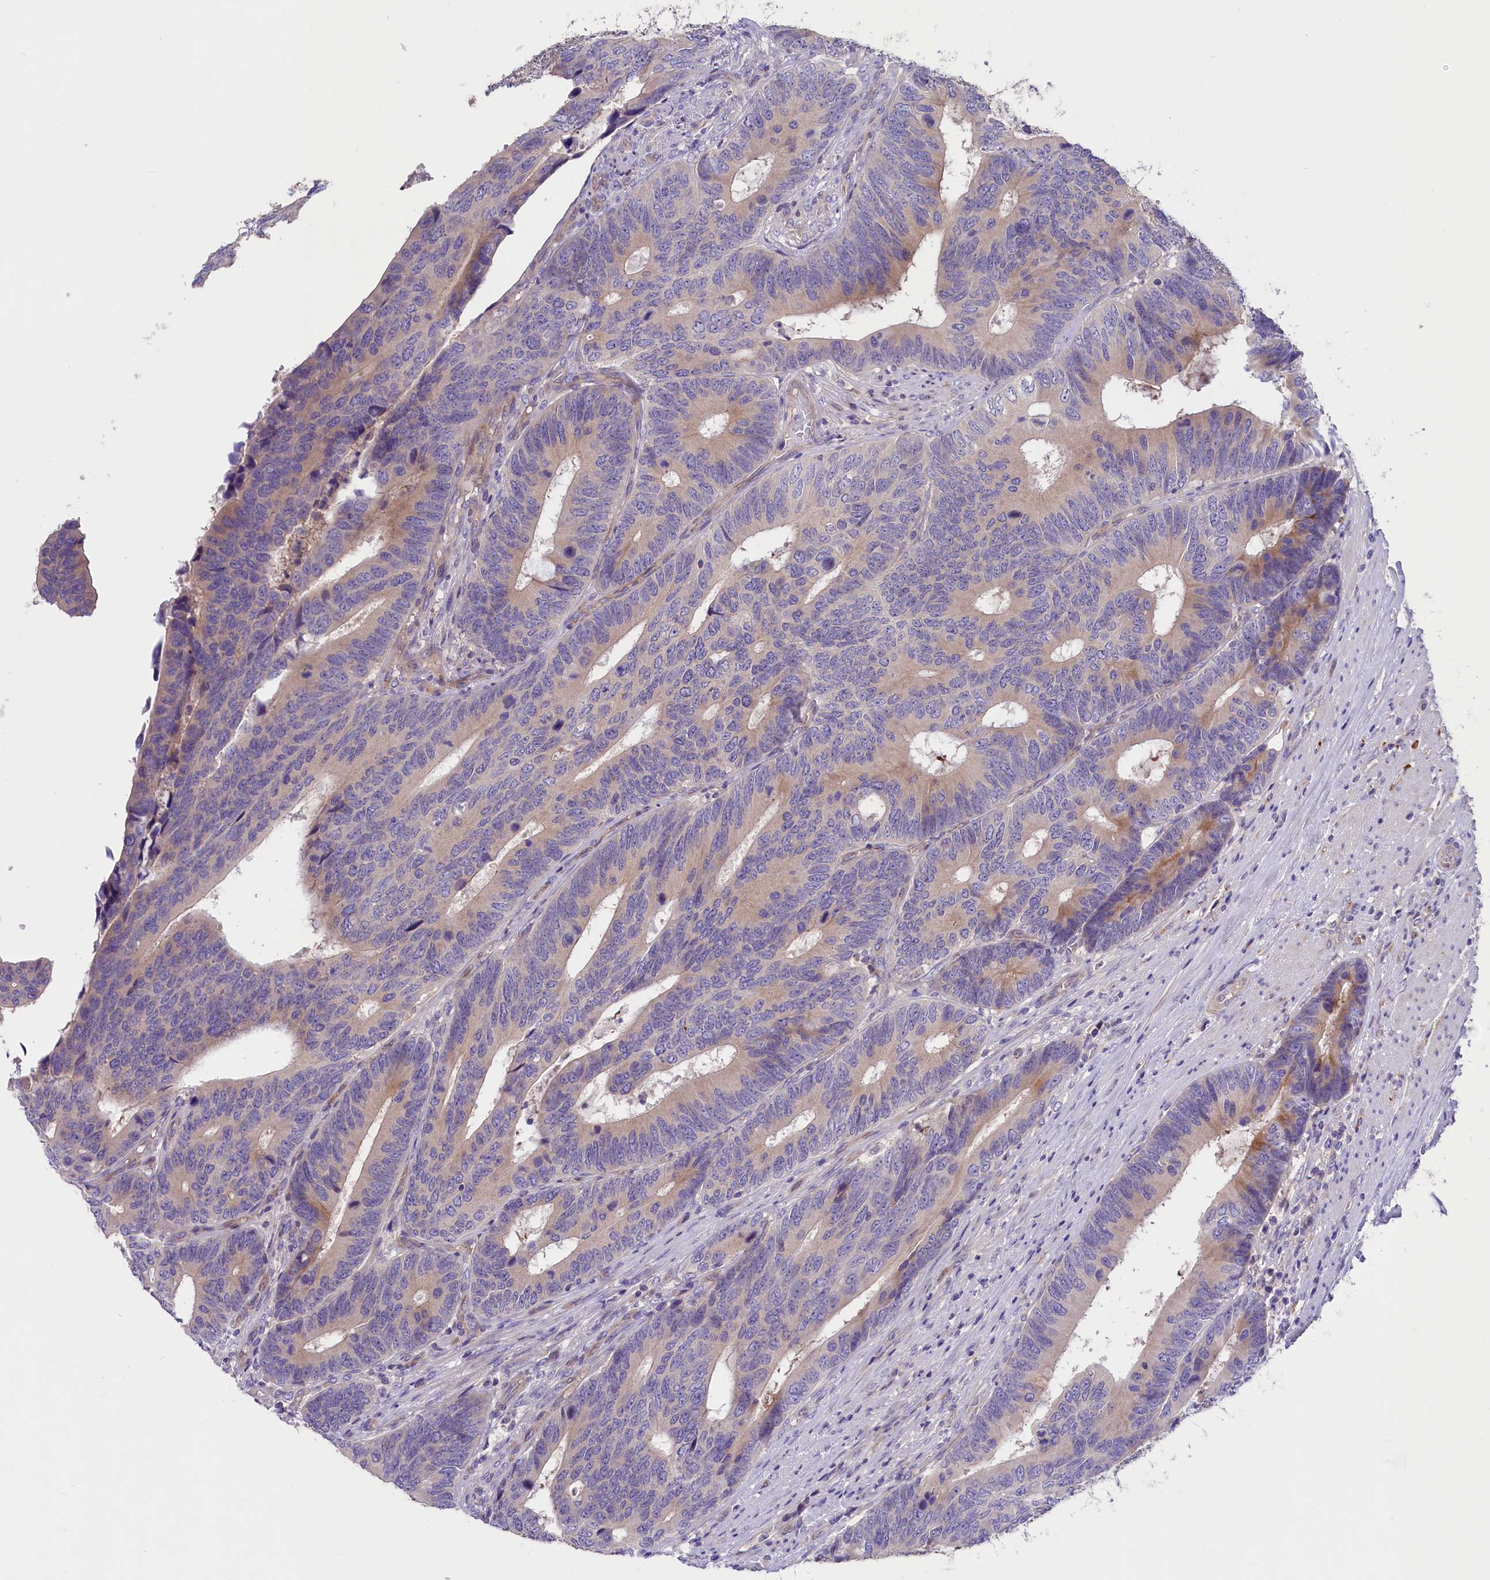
{"staining": {"intensity": "weak", "quantity": "25%-75%", "location": "cytoplasmic/membranous"}, "tissue": "colorectal cancer", "cell_type": "Tumor cells", "image_type": "cancer", "snomed": [{"axis": "morphology", "description": "Adenocarcinoma, NOS"}, {"axis": "topography", "description": "Colon"}], "caption": "High-power microscopy captured an IHC image of adenocarcinoma (colorectal), revealing weak cytoplasmic/membranous positivity in about 25%-75% of tumor cells.", "gene": "CD99L2", "patient": {"sex": "male", "age": 87}}